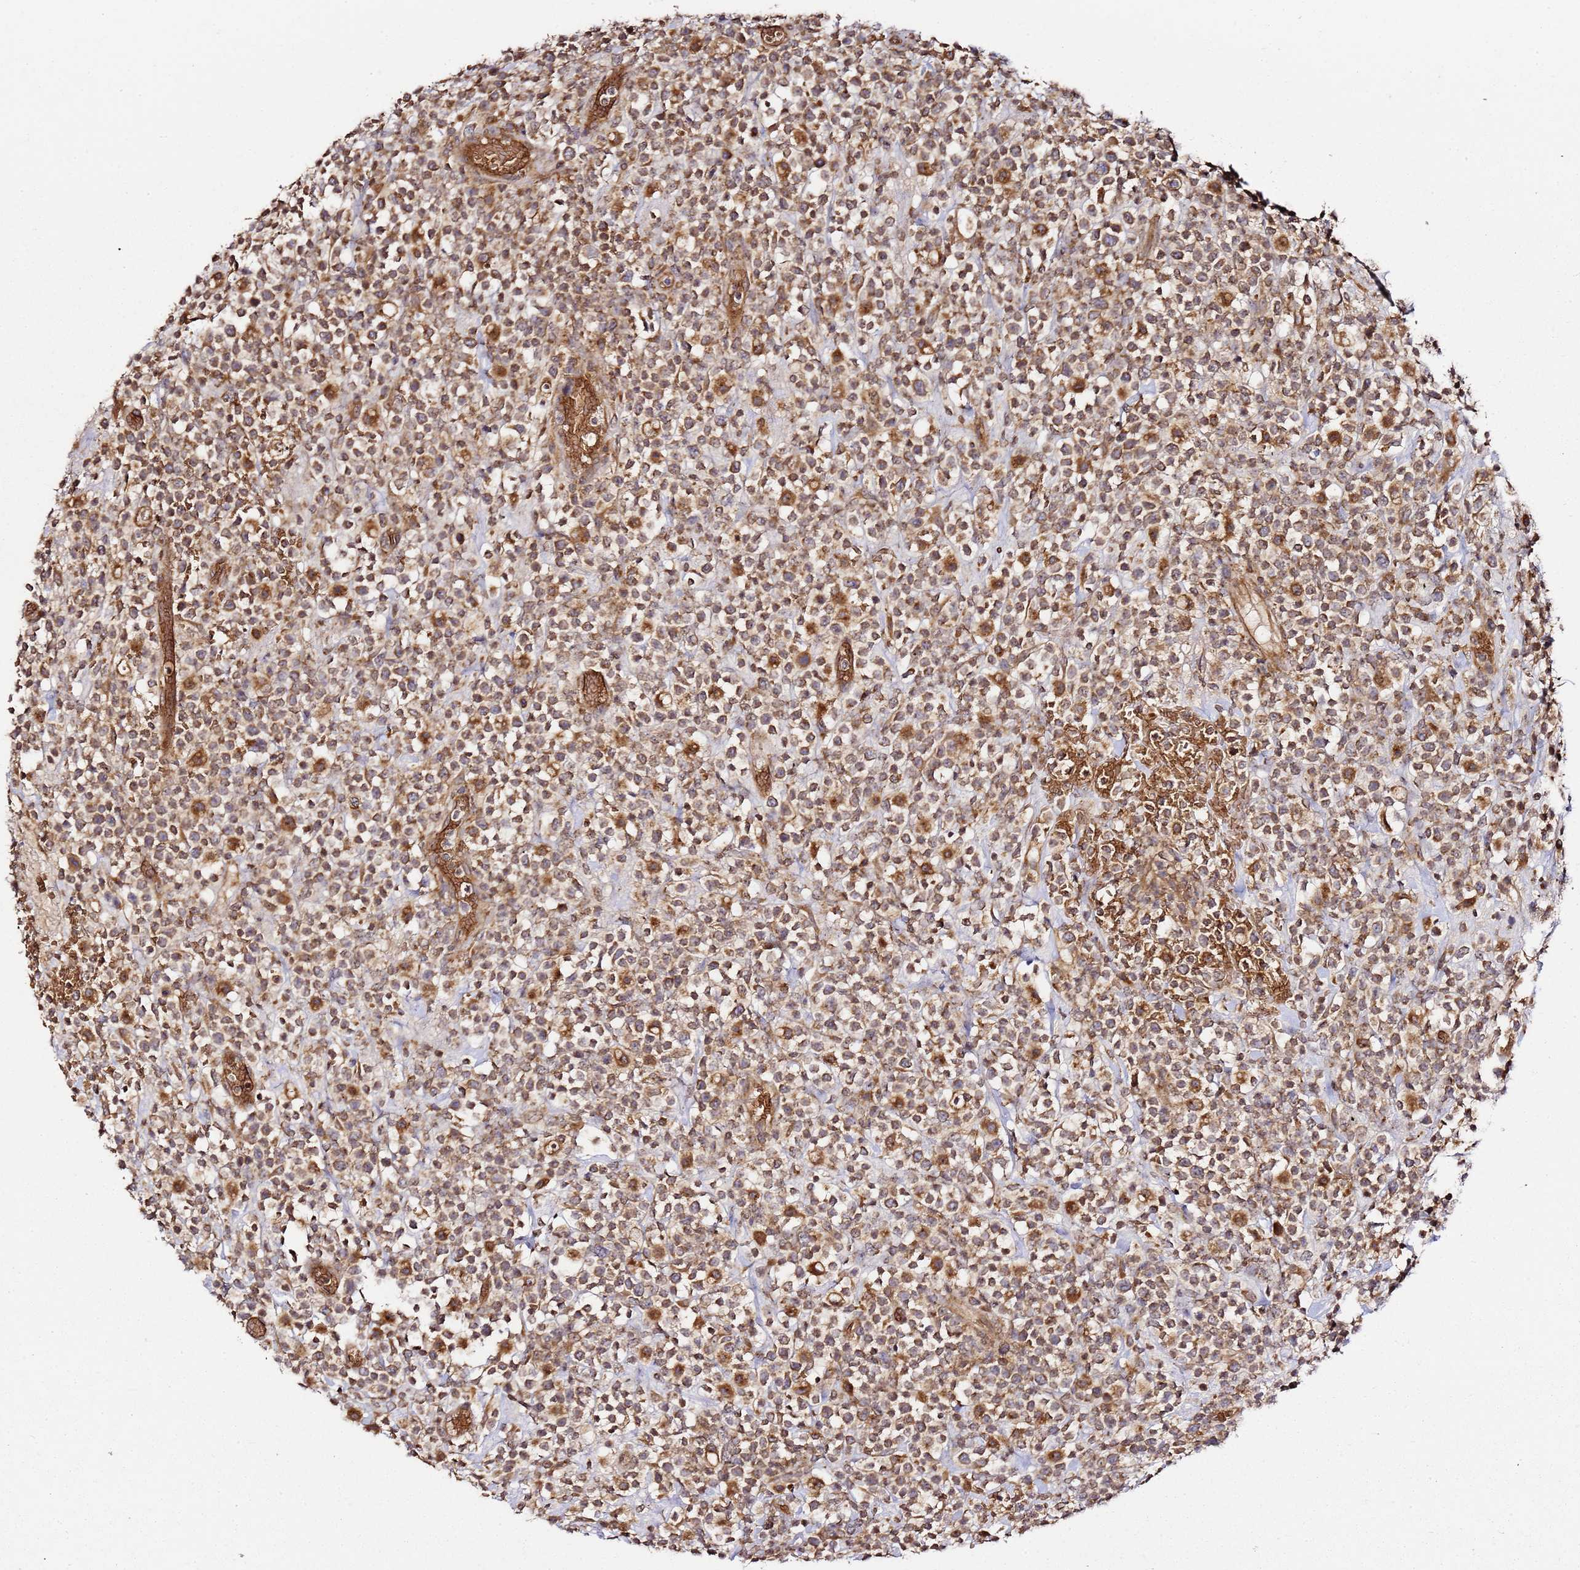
{"staining": {"intensity": "moderate", "quantity": ">75%", "location": "cytoplasmic/membranous"}, "tissue": "lymphoma", "cell_type": "Tumor cells", "image_type": "cancer", "snomed": [{"axis": "morphology", "description": "Malignant lymphoma, non-Hodgkin's type, High grade"}, {"axis": "topography", "description": "Colon"}], "caption": "Tumor cells show moderate cytoplasmic/membranous expression in about >75% of cells in malignant lymphoma, non-Hodgkin's type (high-grade). (brown staining indicates protein expression, while blue staining denotes nuclei).", "gene": "TM2D2", "patient": {"sex": "female", "age": 53}}